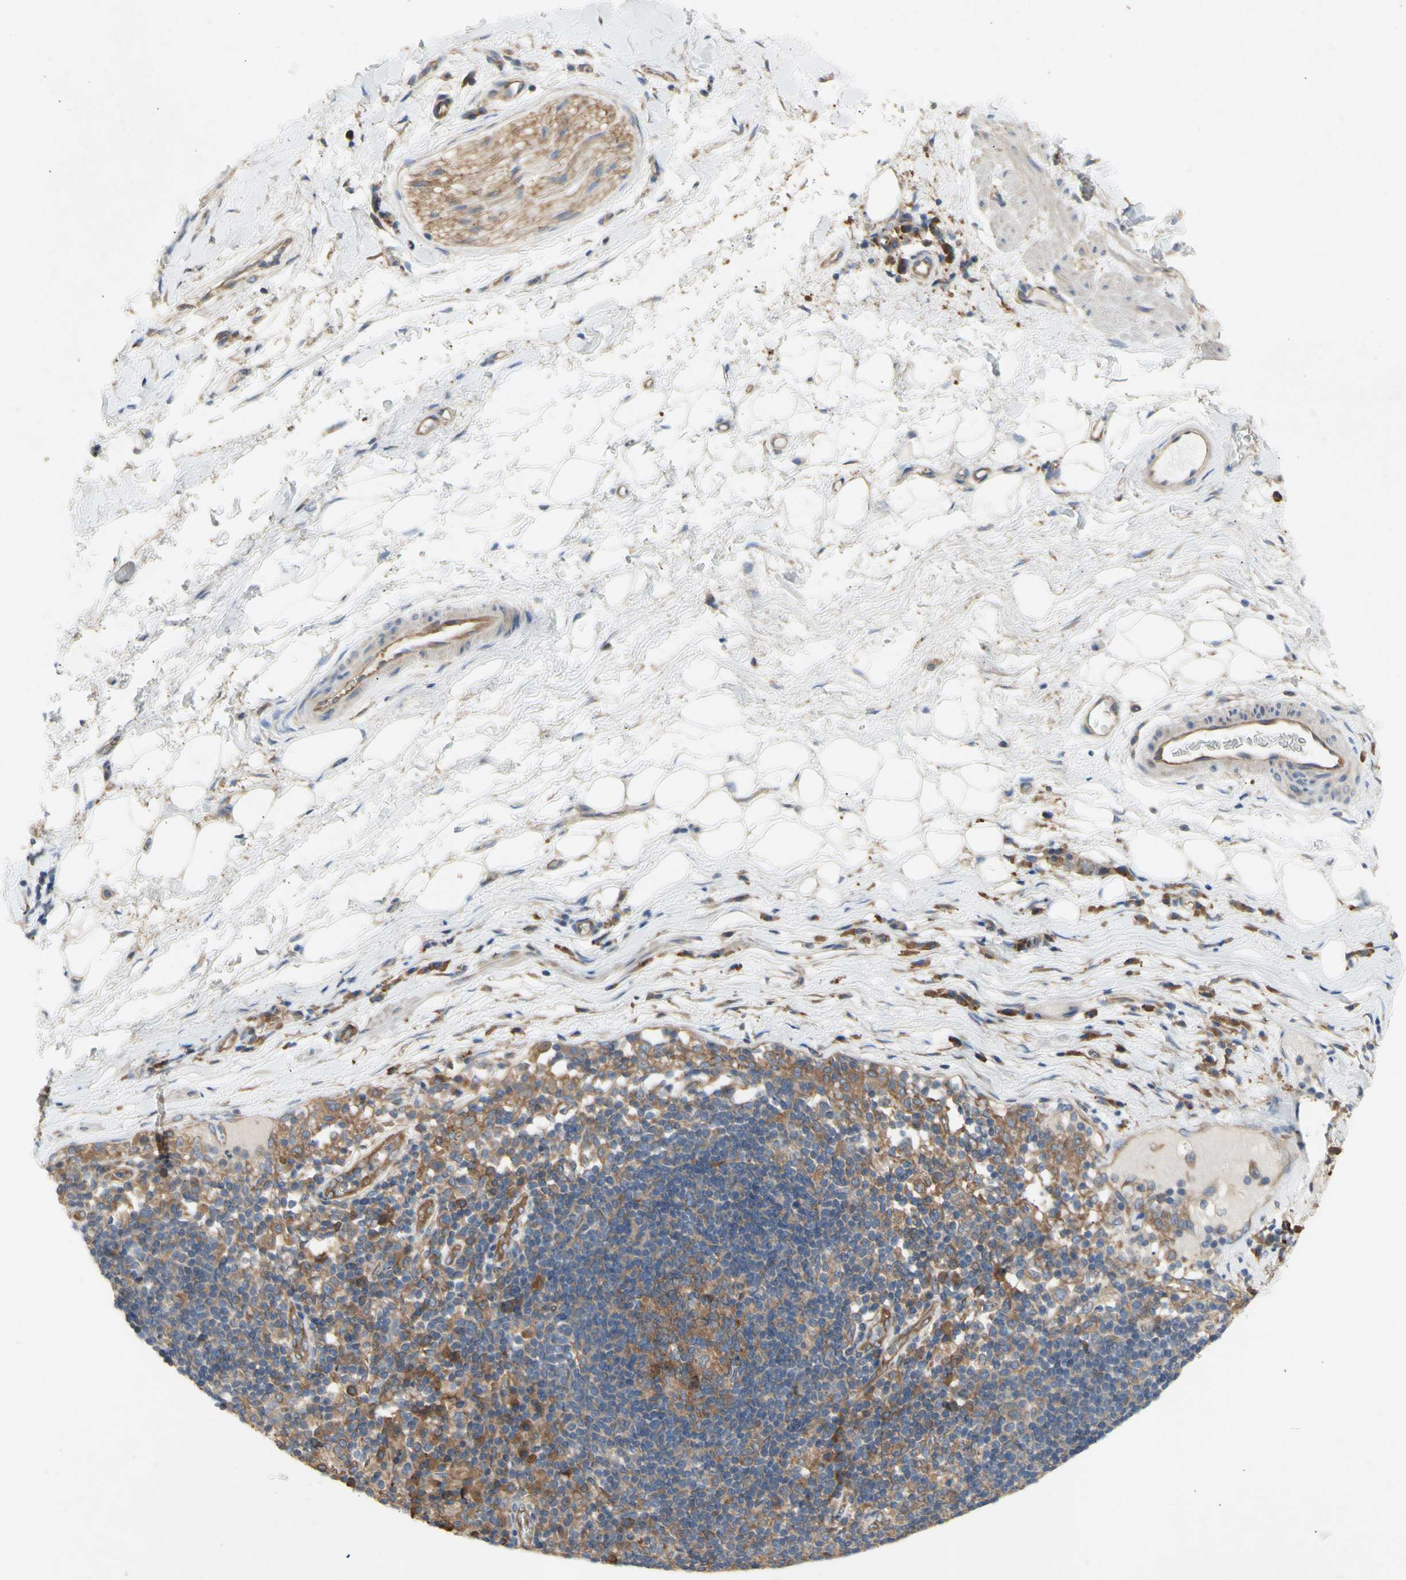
{"staining": {"intensity": "negative", "quantity": "none", "location": "none"}, "tissue": "adipose tissue", "cell_type": "Adipocytes", "image_type": "normal", "snomed": [{"axis": "morphology", "description": "Normal tissue, NOS"}, {"axis": "morphology", "description": "Adenocarcinoma, NOS"}, {"axis": "topography", "description": "Esophagus"}], "caption": "DAB immunohistochemical staining of normal human adipose tissue demonstrates no significant expression in adipocytes.", "gene": "KLC1", "patient": {"sex": "male", "age": 62}}